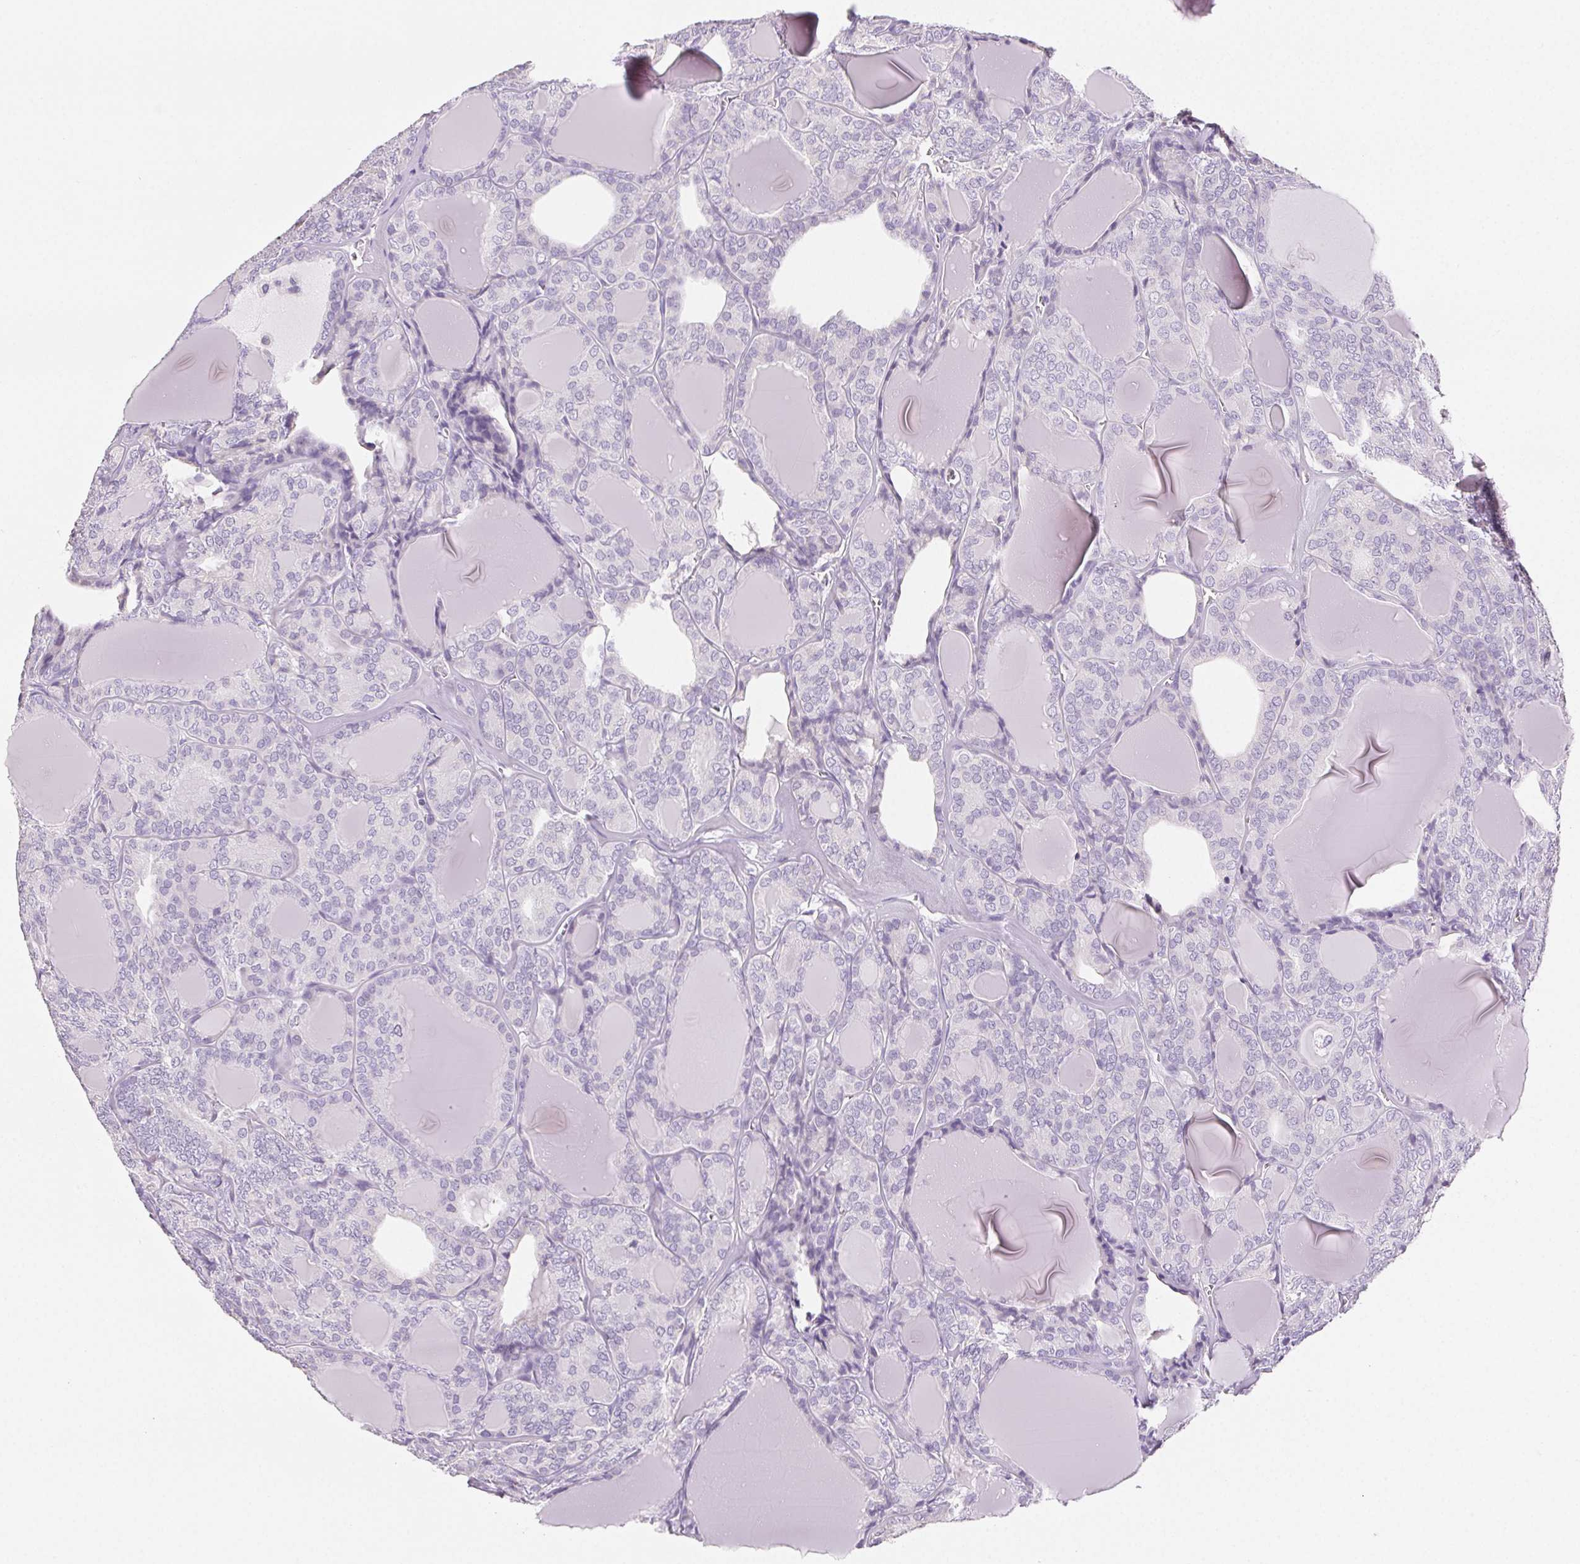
{"staining": {"intensity": "negative", "quantity": "none", "location": "none"}, "tissue": "thyroid cancer", "cell_type": "Tumor cells", "image_type": "cancer", "snomed": [{"axis": "morphology", "description": "Follicular adenoma carcinoma, NOS"}, {"axis": "topography", "description": "Thyroid gland"}], "caption": "Thyroid cancer (follicular adenoma carcinoma) was stained to show a protein in brown. There is no significant positivity in tumor cells.", "gene": "BEND2", "patient": {"sex": "male", "age": 74}}